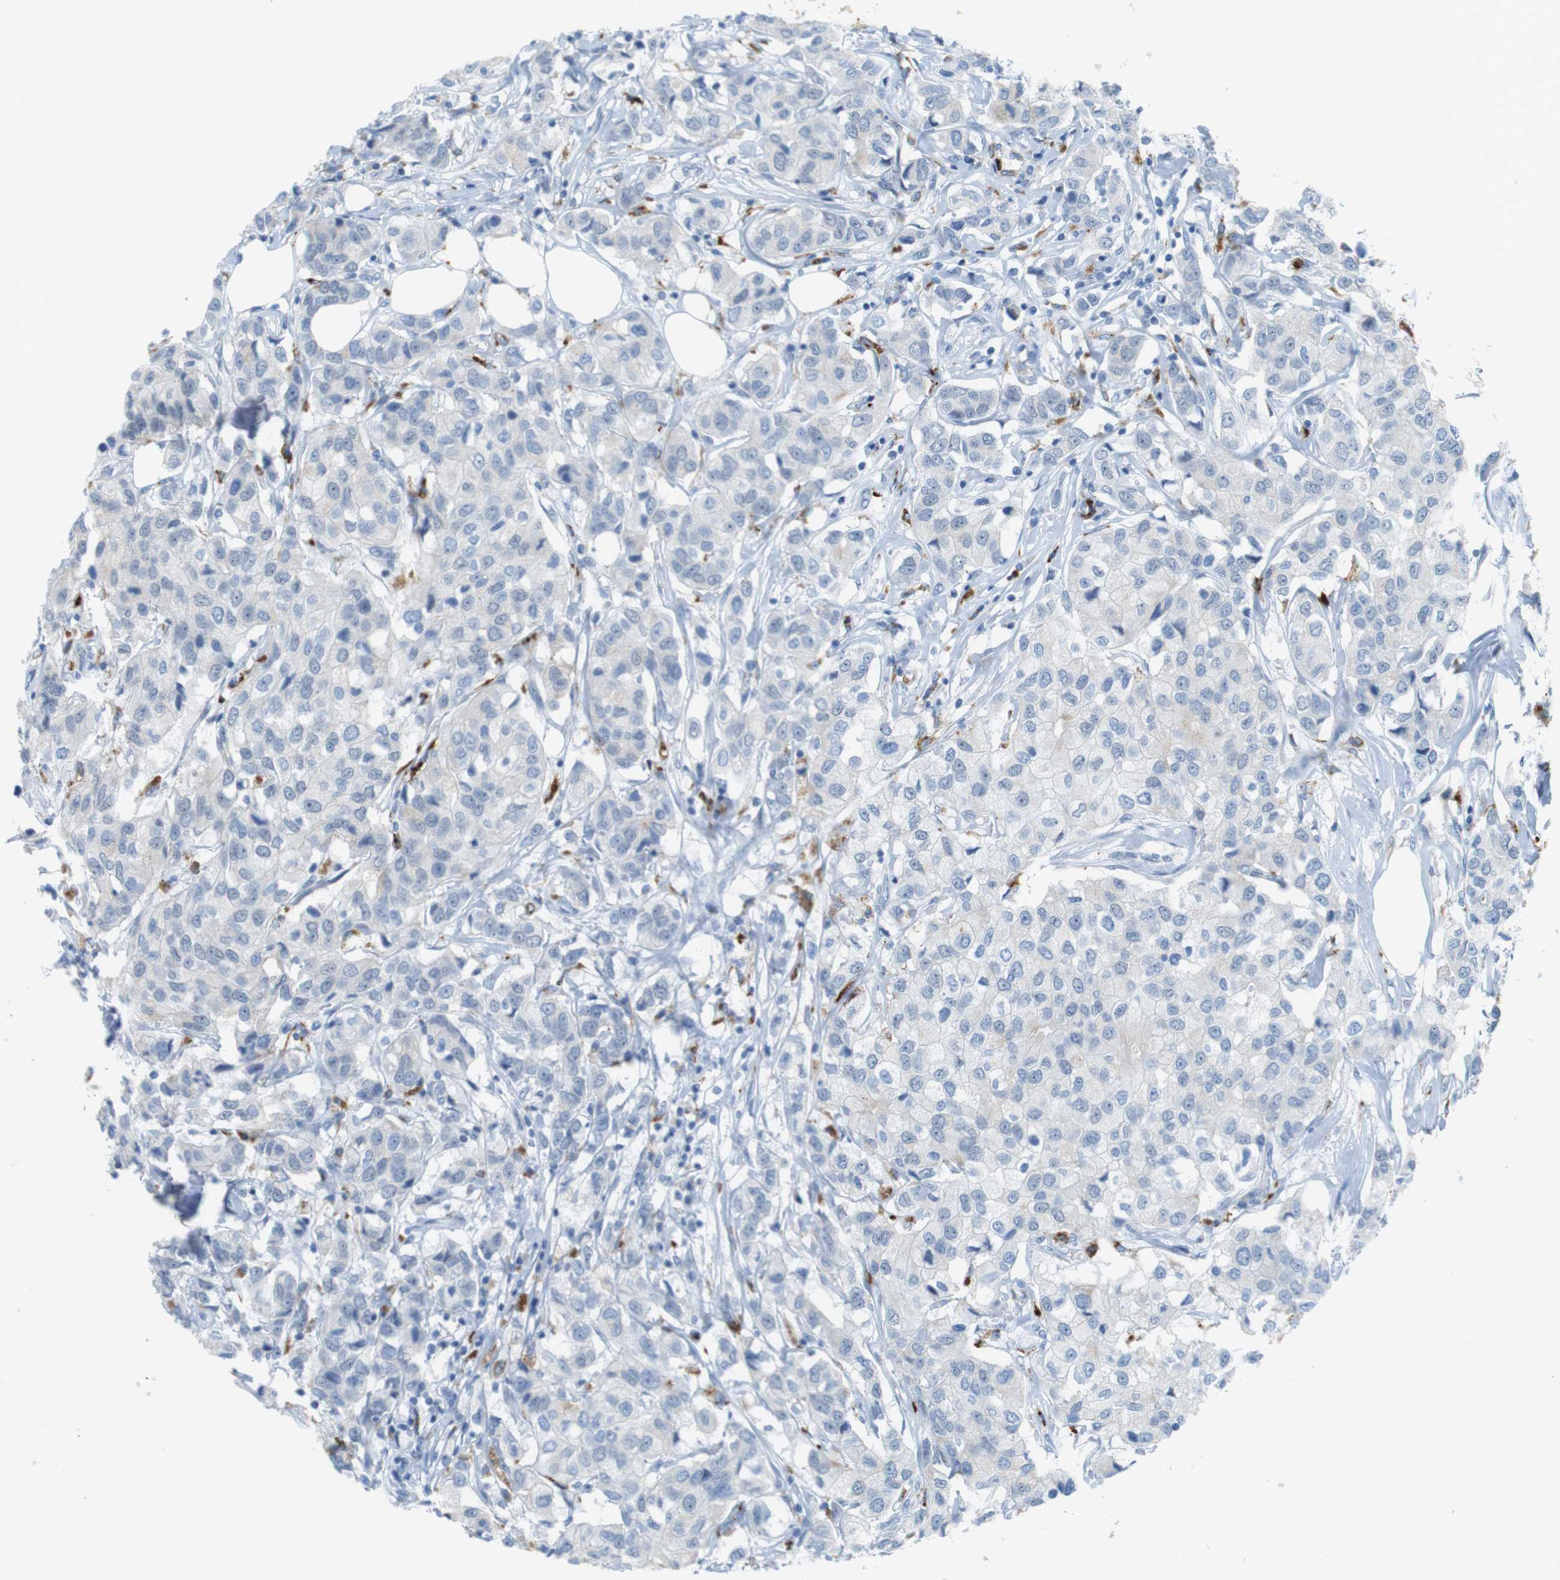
{"staining": {"intensity": "negative", "quantity": "none", "location": "none"}, "tissue": "breast cancer", "cell_type": "Tumor cells", "image_type": "cancer", "snomed": [{"axis": "morphology", "description": "Duct carcinoma"}, {"axis": "topography", "description": "Breast"}], "caption": "The image shows no staining of tumor cells in breast cancer.", "gene": "YIPF1", "patient": {"sex": "female", "age": 80}}